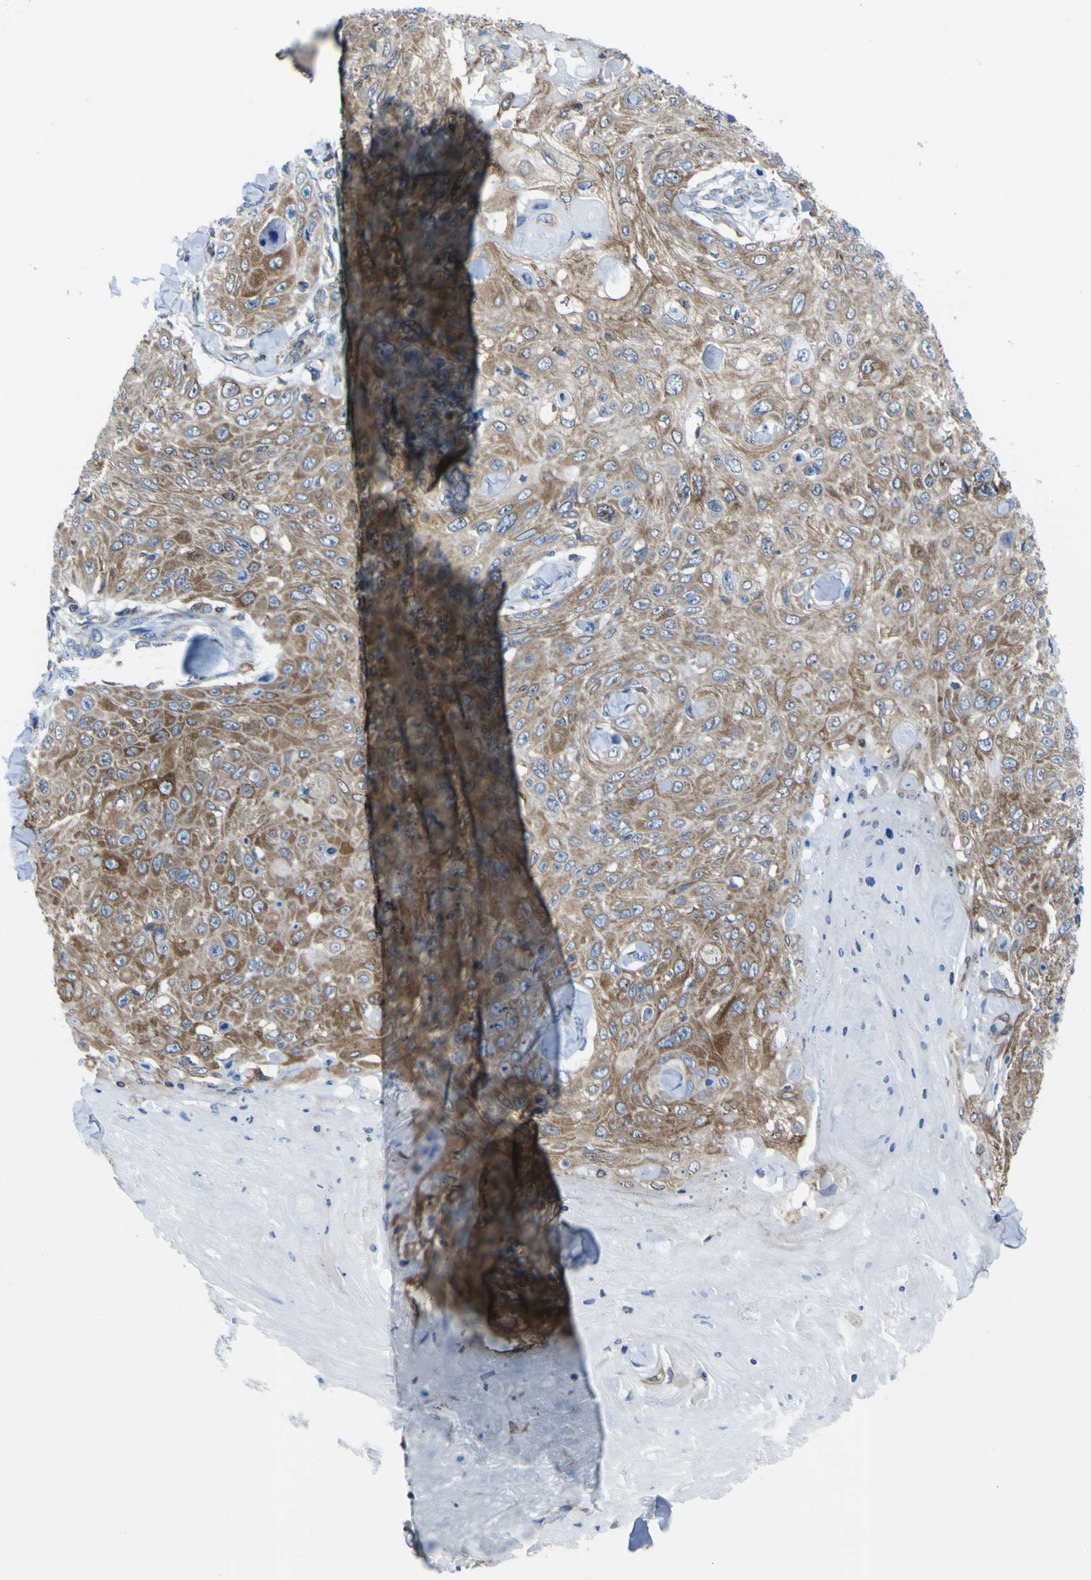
{"staining": {"intensity": "moderate", "quantity": ">75%", "location": "cytoplasmic/membranous"}, "tissue": "skin cancer", "cell_type": "Tumor cells", "image_type": "cancer", "snomed": [{"axis": "morphology", "description": "Squamous cell carcinoma, NOS"}, {"axis": "topography", "description": "Skin"}], "caption": "Moderate cytoplasmic/membranous positivity is appreciated in approximately >75% of tumor cells in skin squamous cell carcinoma.", "gene": "STIM1", "patient": {"sex": "male", "age": 86}}